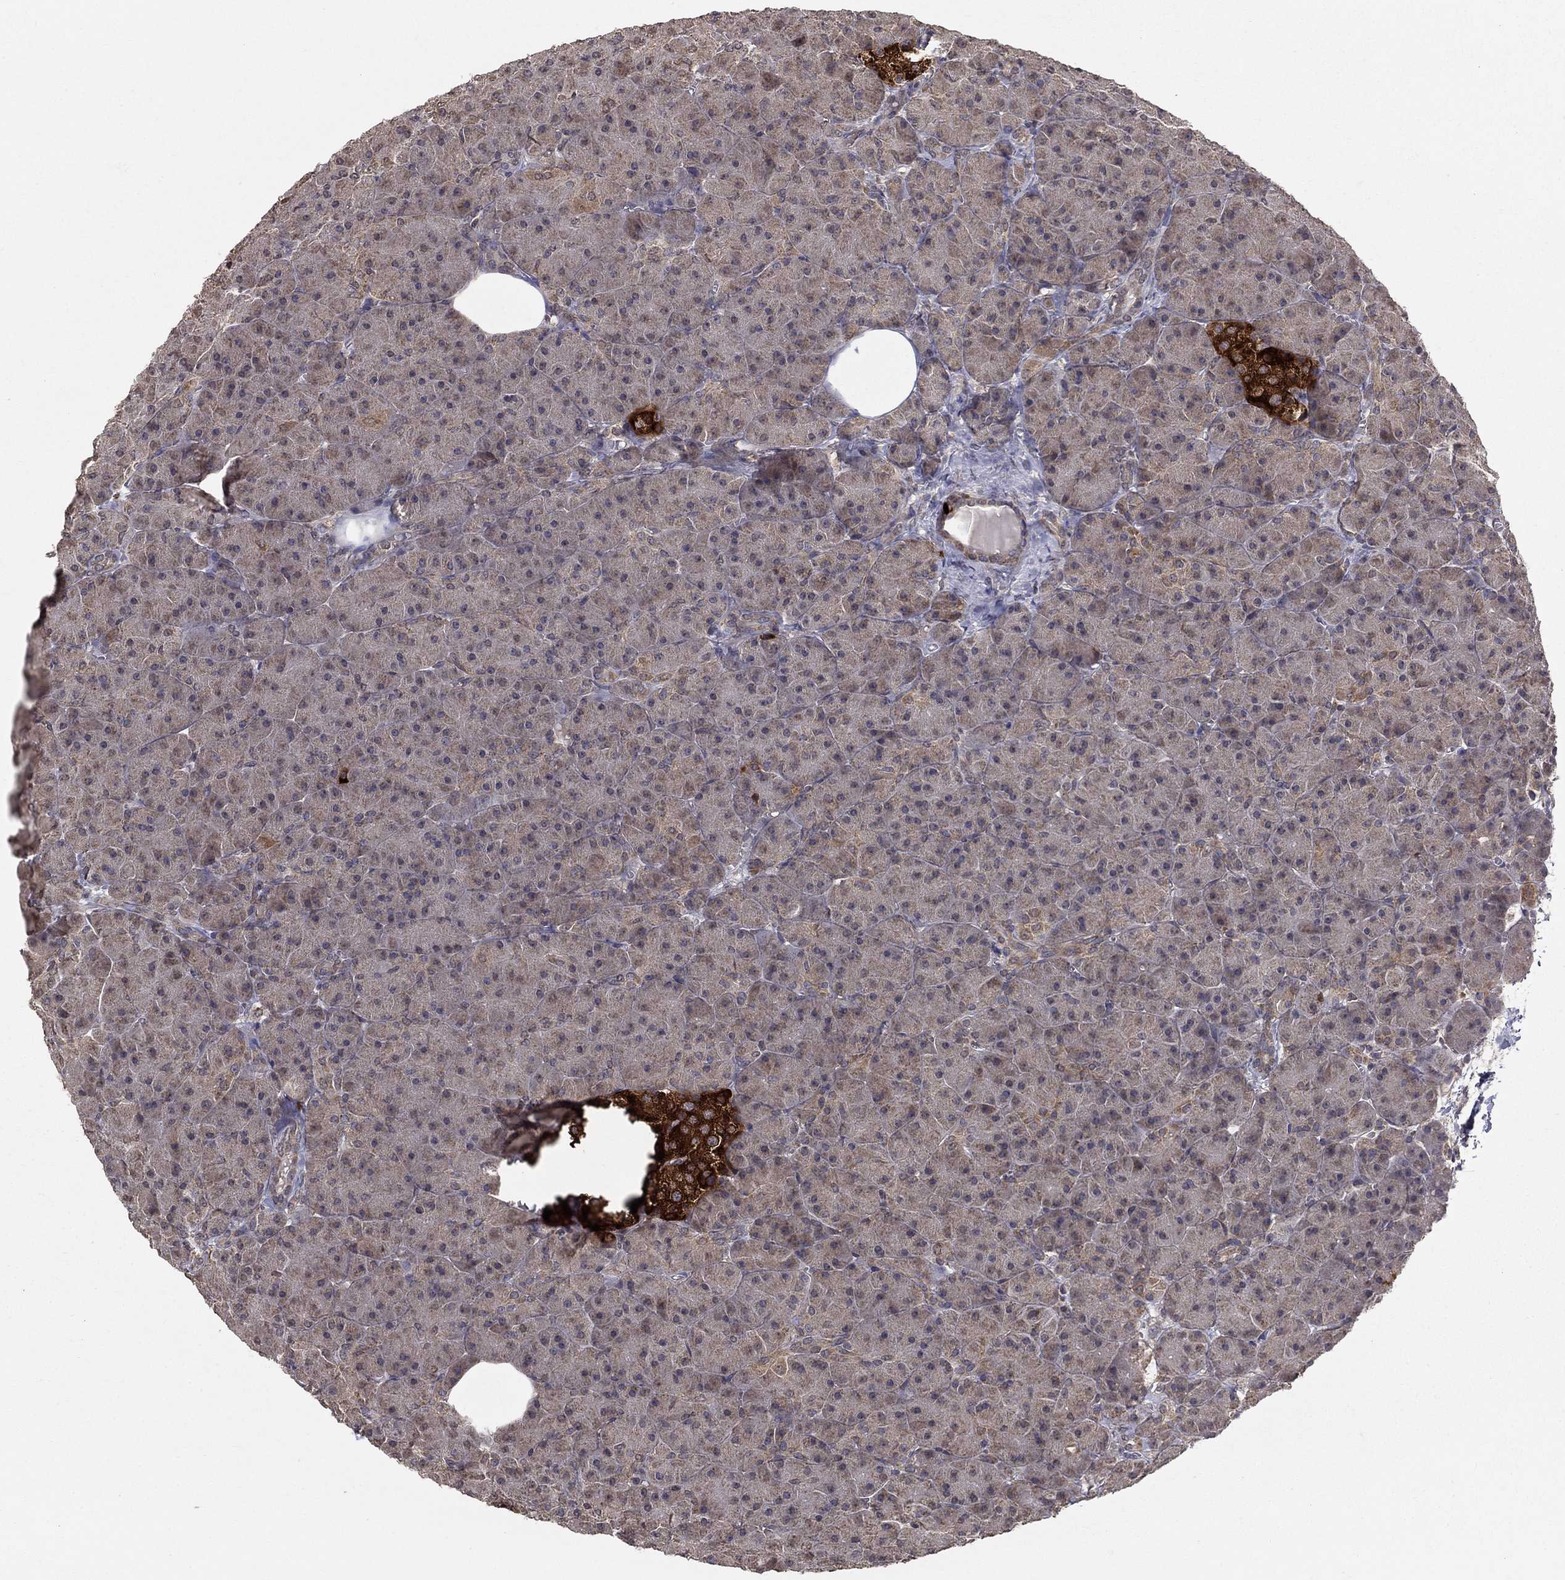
{"staining": {"intensity": "moderate", "quantity": "25%-75%", "location": "cytoplasmic/membranous"}, "tissue": "pancreas", "cell_type": "Exocrine glandular cells", "image_type": "normal", "snomed": [{"axis": "morphology", "description": "Normal tissue, NOS"}, {"axis": "topography", "description": "Pancreas"}], "caption": "High-power microscopy captured an immunohistochemistry (IHC) image of unremarkable pancreas, revealing moderate cytoplasmic/membranous positivity in approximately 25%-75% of exocrine glandular cells. The protein is shown in brown color, while the nuclei are stained blue.", "gene": "SLC2A13", "patient": {"sex": "male", "age": 61}}